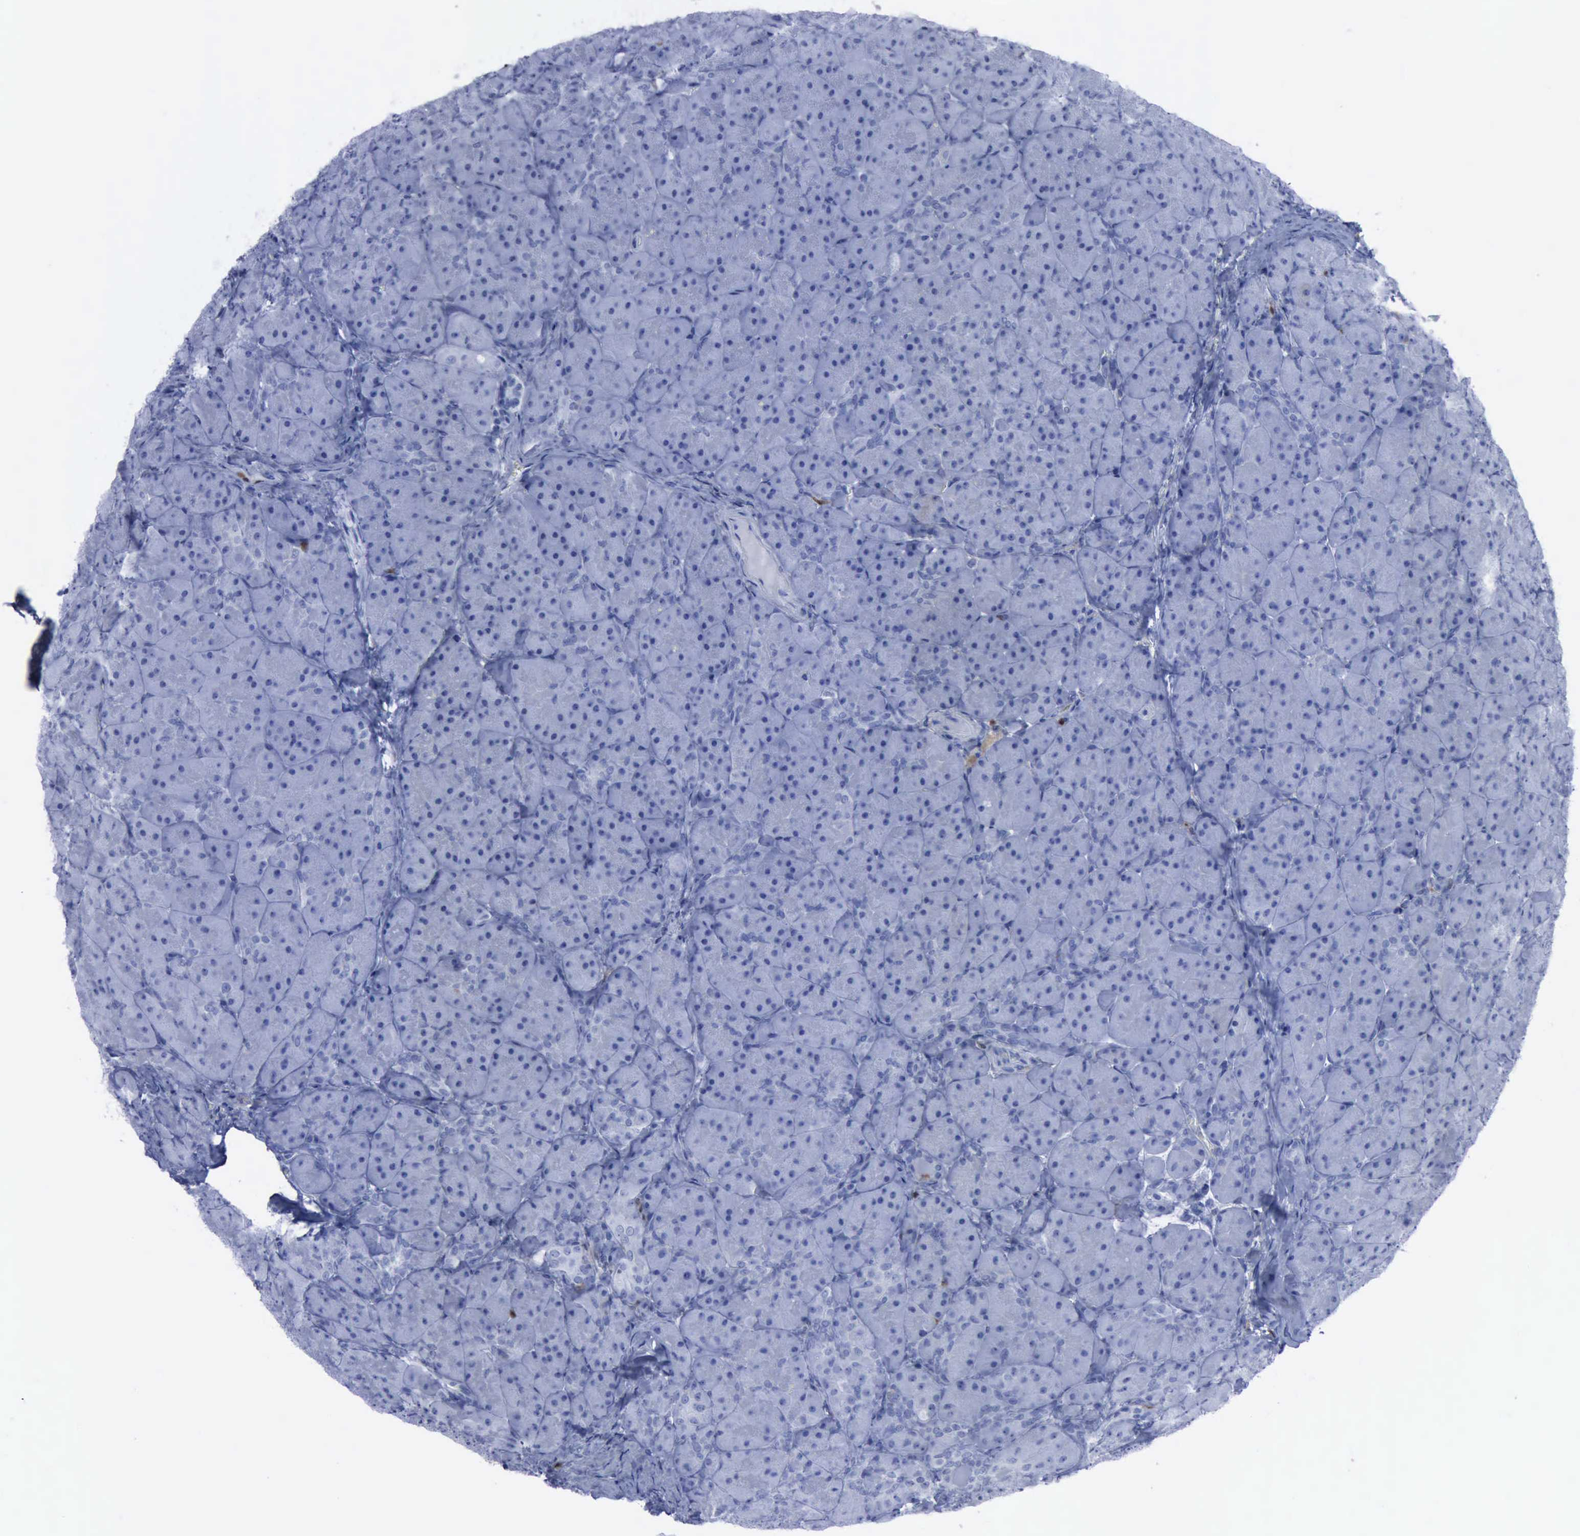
{"staining": {"intensity": "negative", "quantity": "none", "location": "none"}, "tissue": "pancreas", "cell_type": "Exocrine glandular cells", "image_type": "normal", "snomed": [{"axis": "morphology", "description": "Normal tissue, NOS"}, {"axis": "topography", "description": "Pancreas"}], "caption": "High magnification brightfield microscopy of normal pancreas stained with DAB (3,3'-diaminobenzidine) (brown) and counterstained with hematoxylin (blue): exocrine glandular cells show no significant positivity.", "gene": "CSTA", "patient": {"sex": "male", "age": 66}}